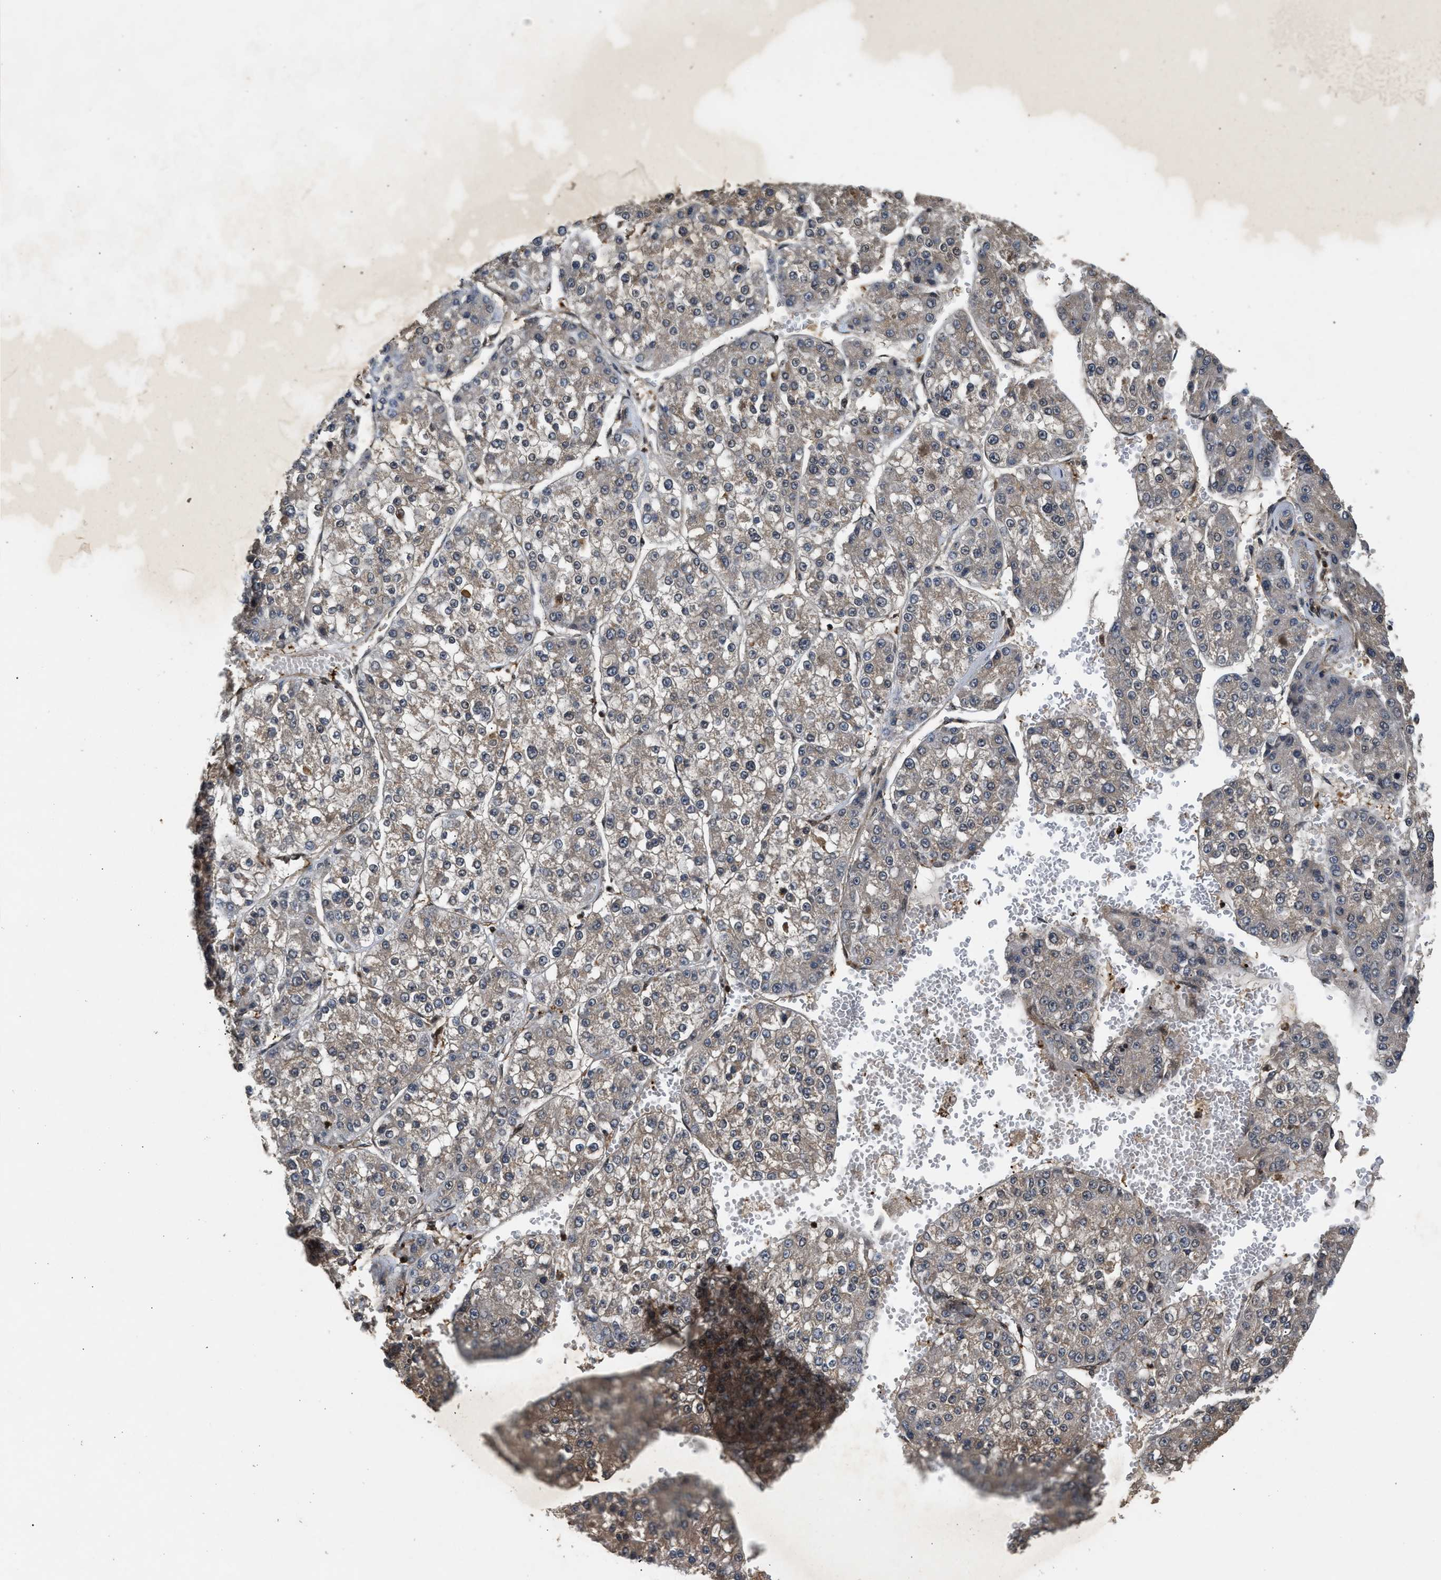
{"staining": {"intensity": "negative", "quantity": "none", "location": "none"}, "tissue": "liver cancer", "cell_type": "Tumor cells", "image_type": "cancer", "snomed": [{"axis": "morphology", "description": "Carcinoma, Hepatocellular, NOS"}, {"axis": "topography", "description": "Liver"}], "caption": "Liver hepatocellular carcinoma was stained to show a protein in brown. There is no significant staining in tumor cells.", "gene": "ARHGDIA", "patient": {"sex": "female", "age": 73}}